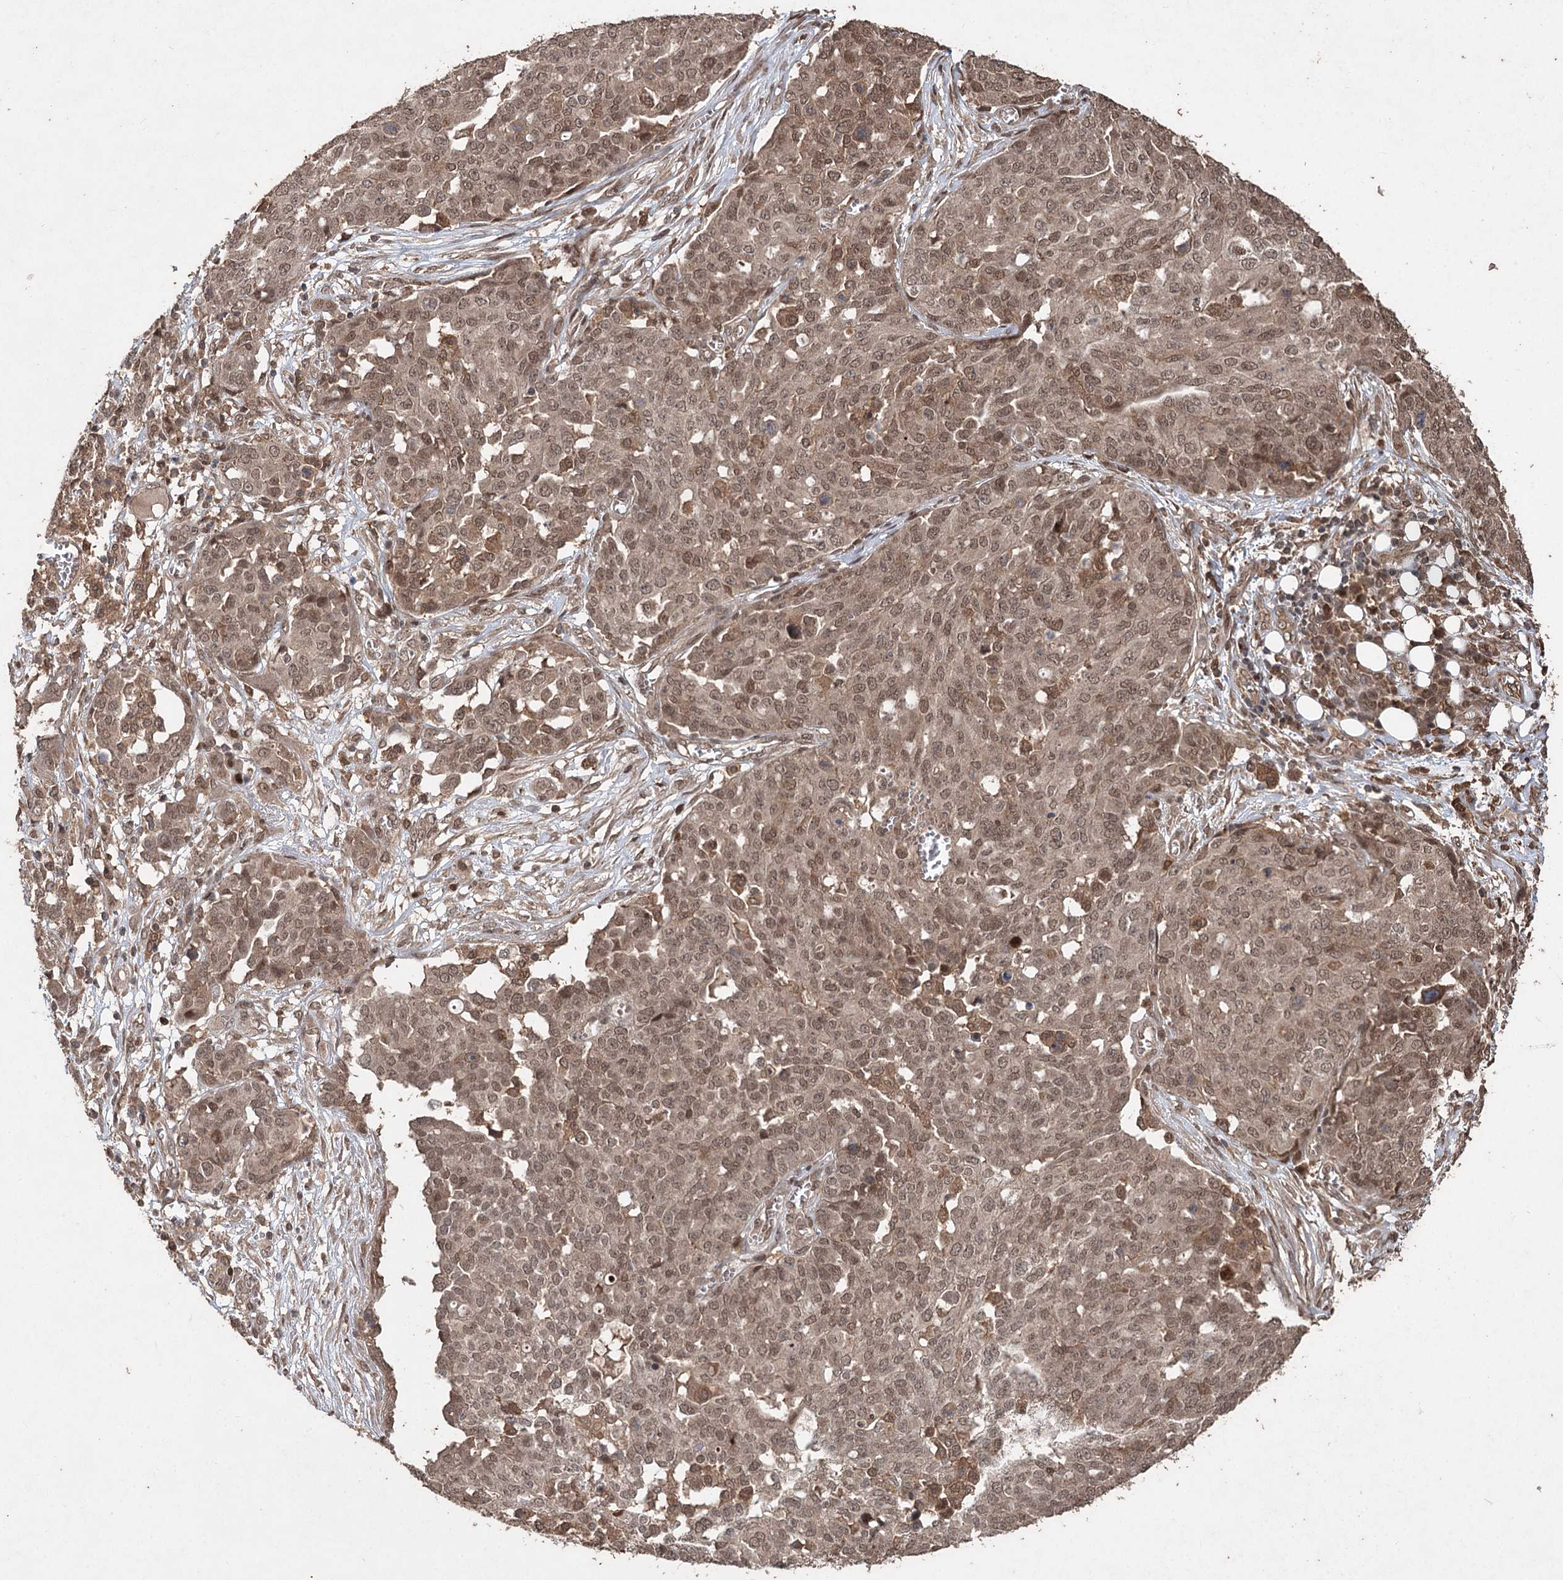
{"staining": {"intensity": "moderate", "quantity": ">75%", "location": "nuclear"}, "tissue": "ovarian cancer", "cell_type": "Tumor cells", "image_type": "cancer", "snomed": [{"axis": "morphology", "description": "Cystadenocarcinoma, serous, NOS"}, {"axis": "topography", "description": "Soft tissue"}, {"axis": "topography", "description": "Ovary"}], "caption": "A high-resolution image shows immunohistochemistry staining of ovarian cancer (serous cystadenocarcinoma), which demonstrates moderate nuclear staining in approximately >75% of tumor cells.", "gene": "FBXO7", "patient": {"sex": "female", "age": 57}}